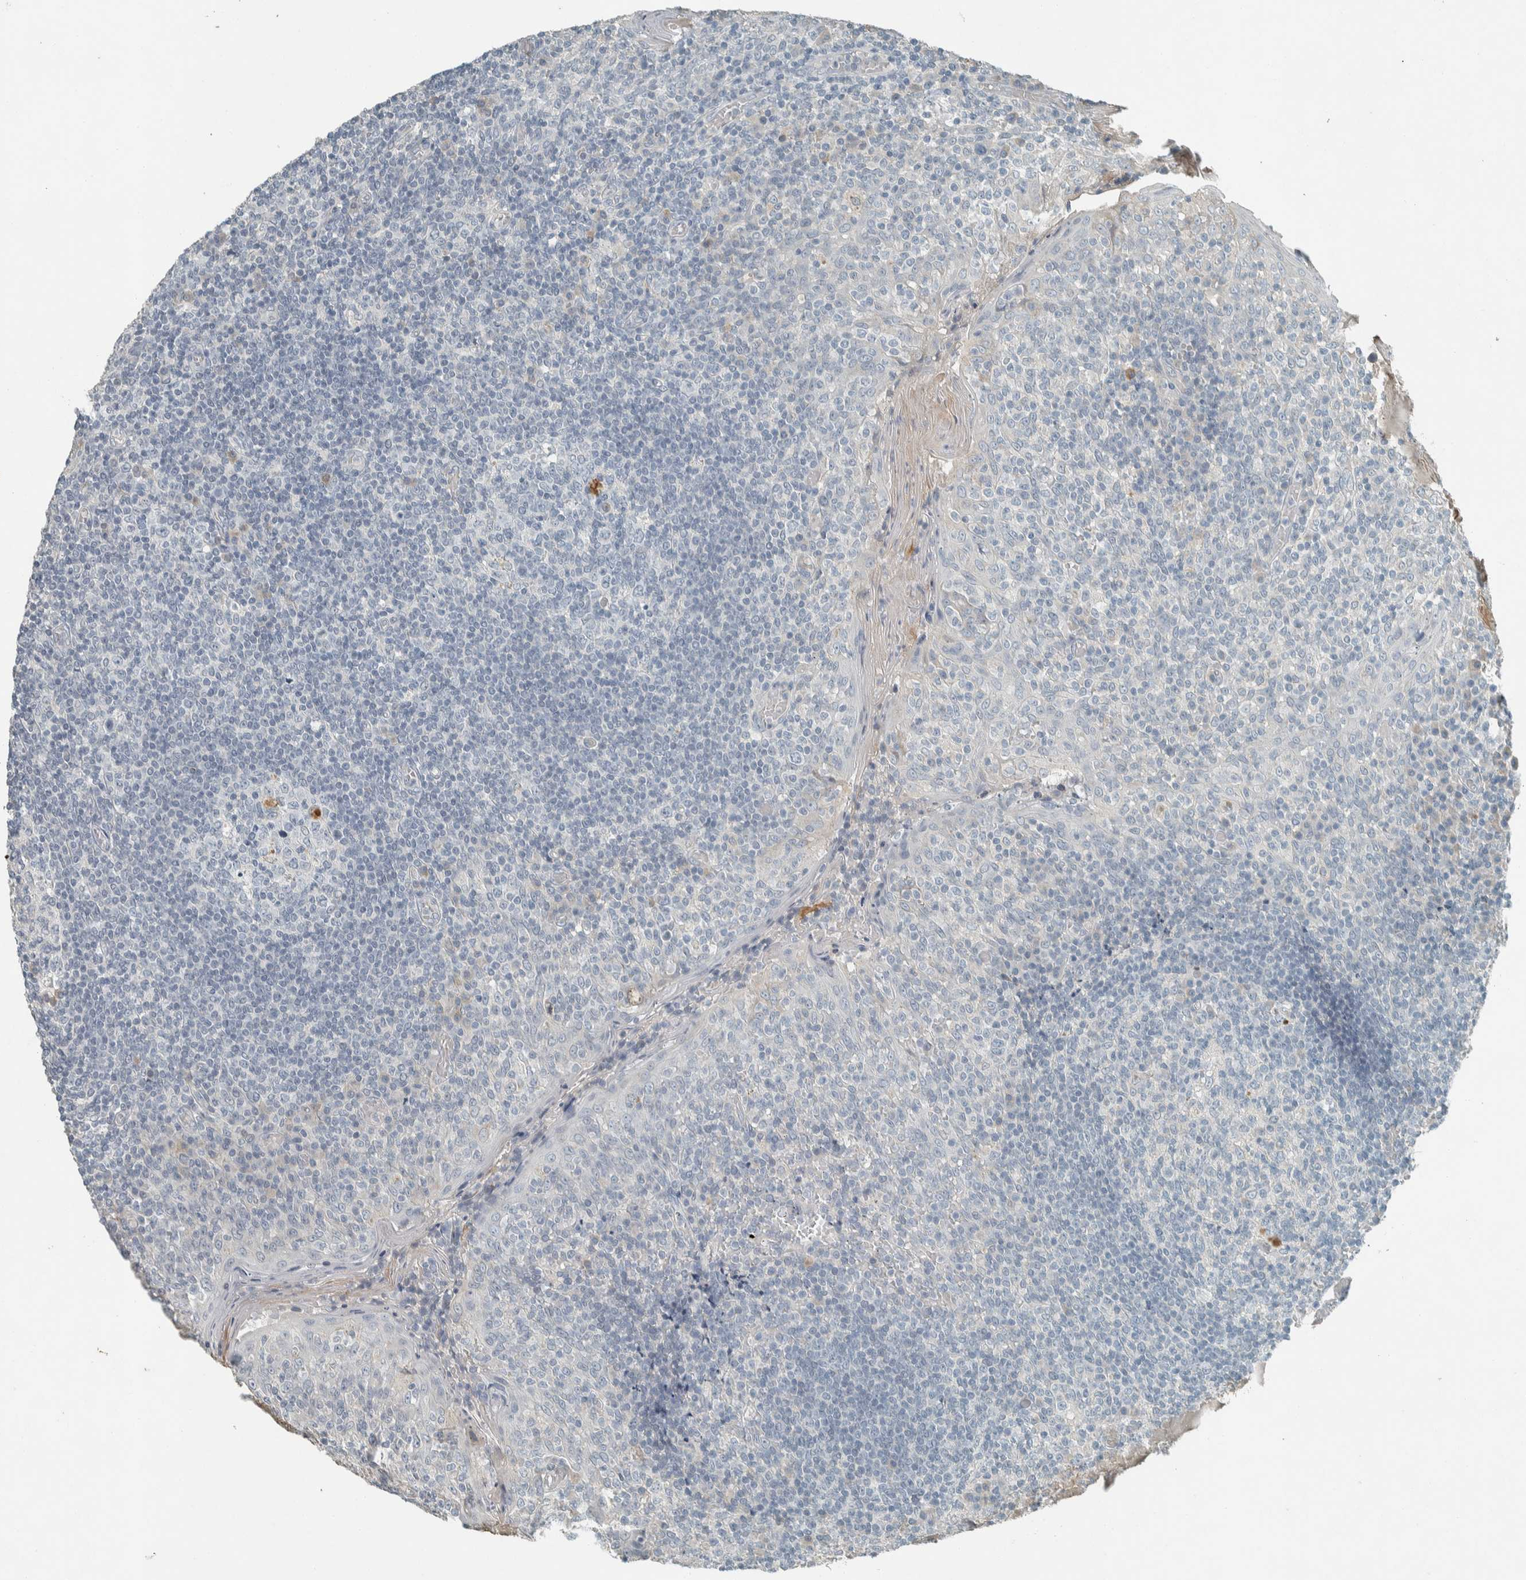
{"staining": {"intensity": "negative", "quantity": "none", "location": "none"}, "tissue": "tonsil", "cell_type": "Germinal center cells", "image_type": "normal", "snomed": [{"axis": "morphology", "description": "Normal tissue, NOS"}, {"axis": "topography", "description": "Tonsil"}], "caption": "The immunohistochemistry (IHC) image has no significant positivity in germinal center cells of tonsil. (DAB immunohistochemistry, high magnification).", "gene": "CERCAM", "patient": {"sex": "female", "age": 19}}